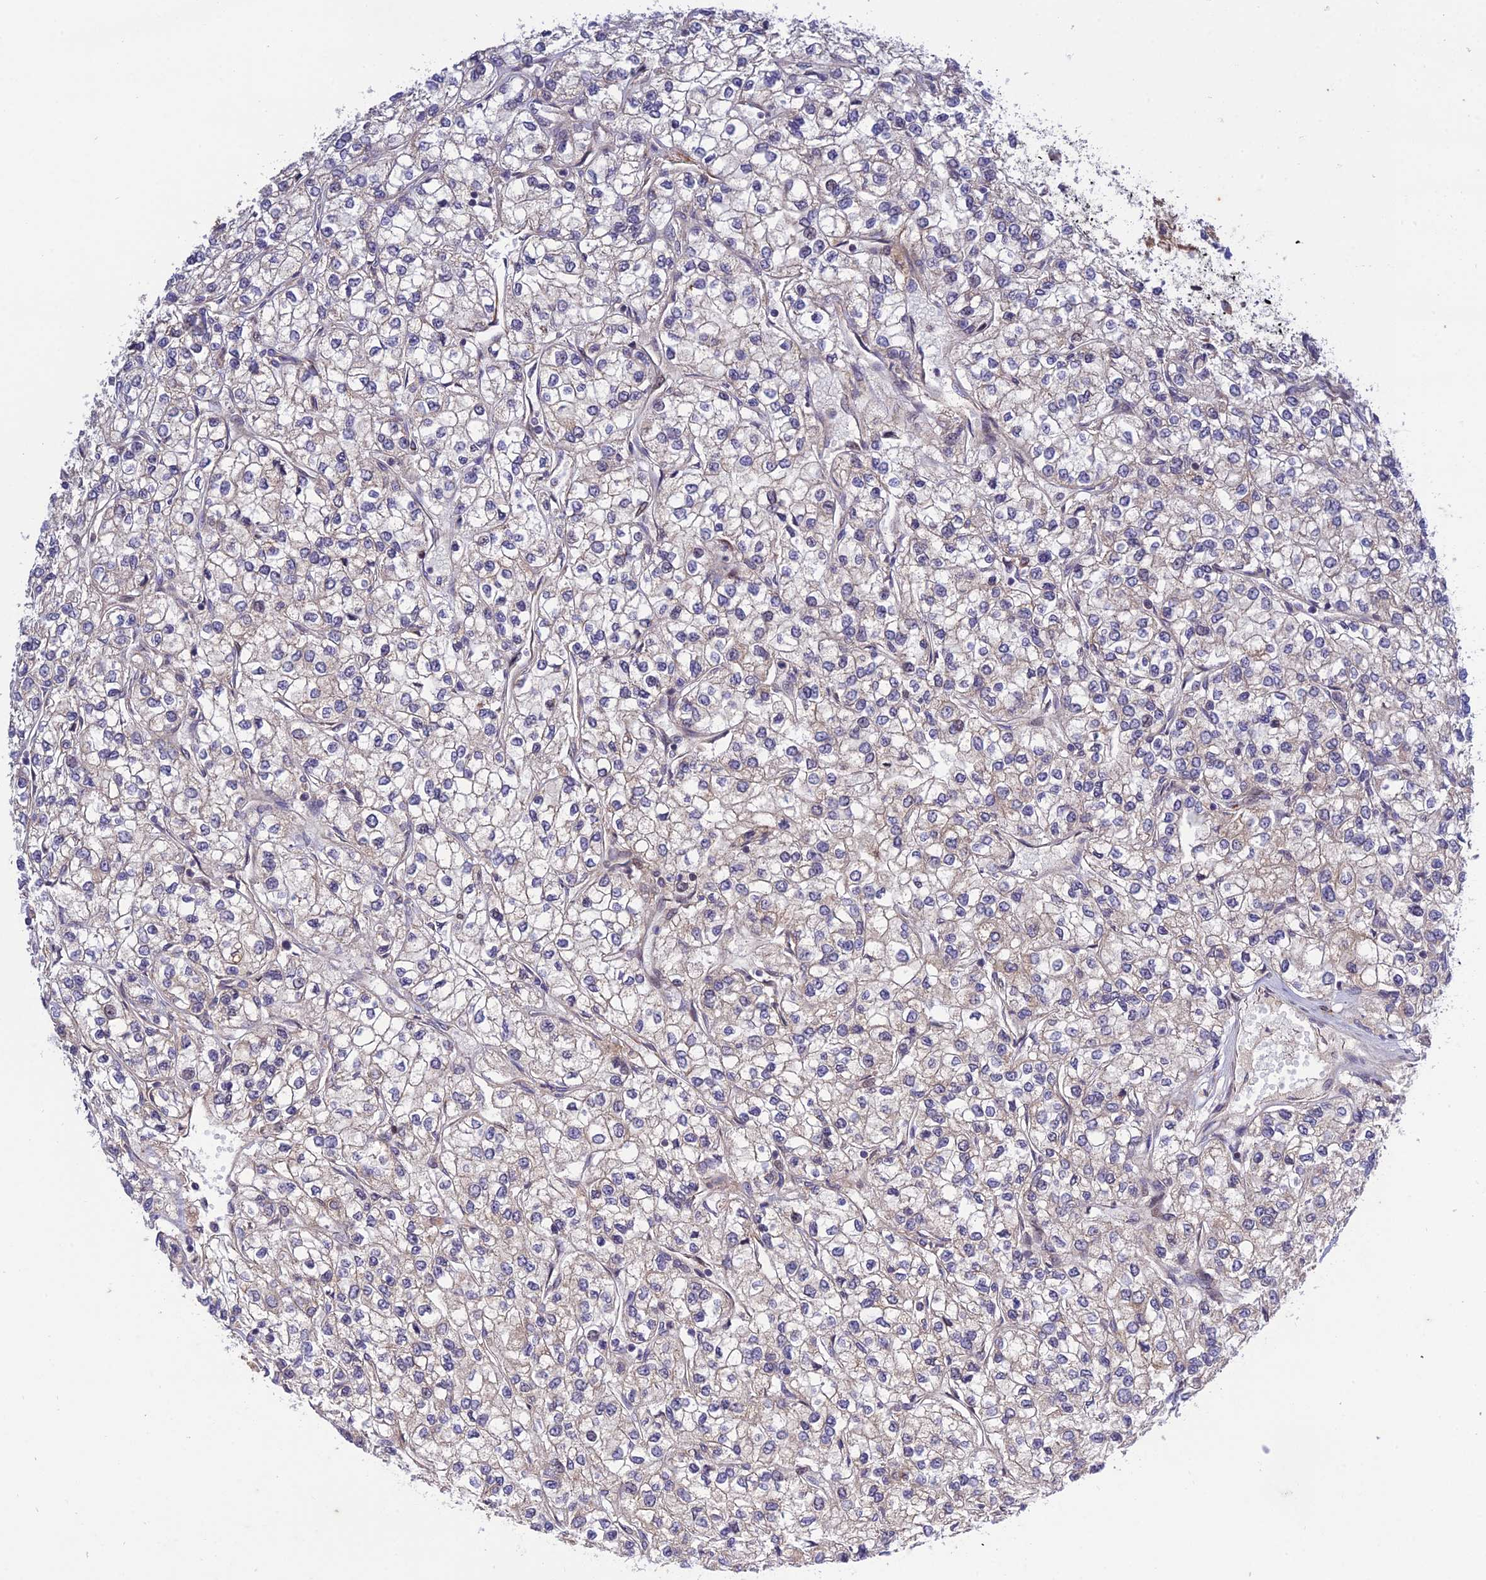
{"staining": {"intensity": "negative", "quantity": "none", "location": "none"}, "tissue": "renal cancer", "cell_type": "Tumor cells", "image_type": "cancer", "snomed": [{"axis": "morphology", "description": "Adenocarcinoma, NOS"}, {"axis": "topography", "description": "Kidney"}], "caption": "Immunohistochemical staining of renal cancer (adenocarcinoma) displays no significant expression in tumor cells.", "gene": "PLEKHG2", "patient": {"sex": "male", "age": 80}}